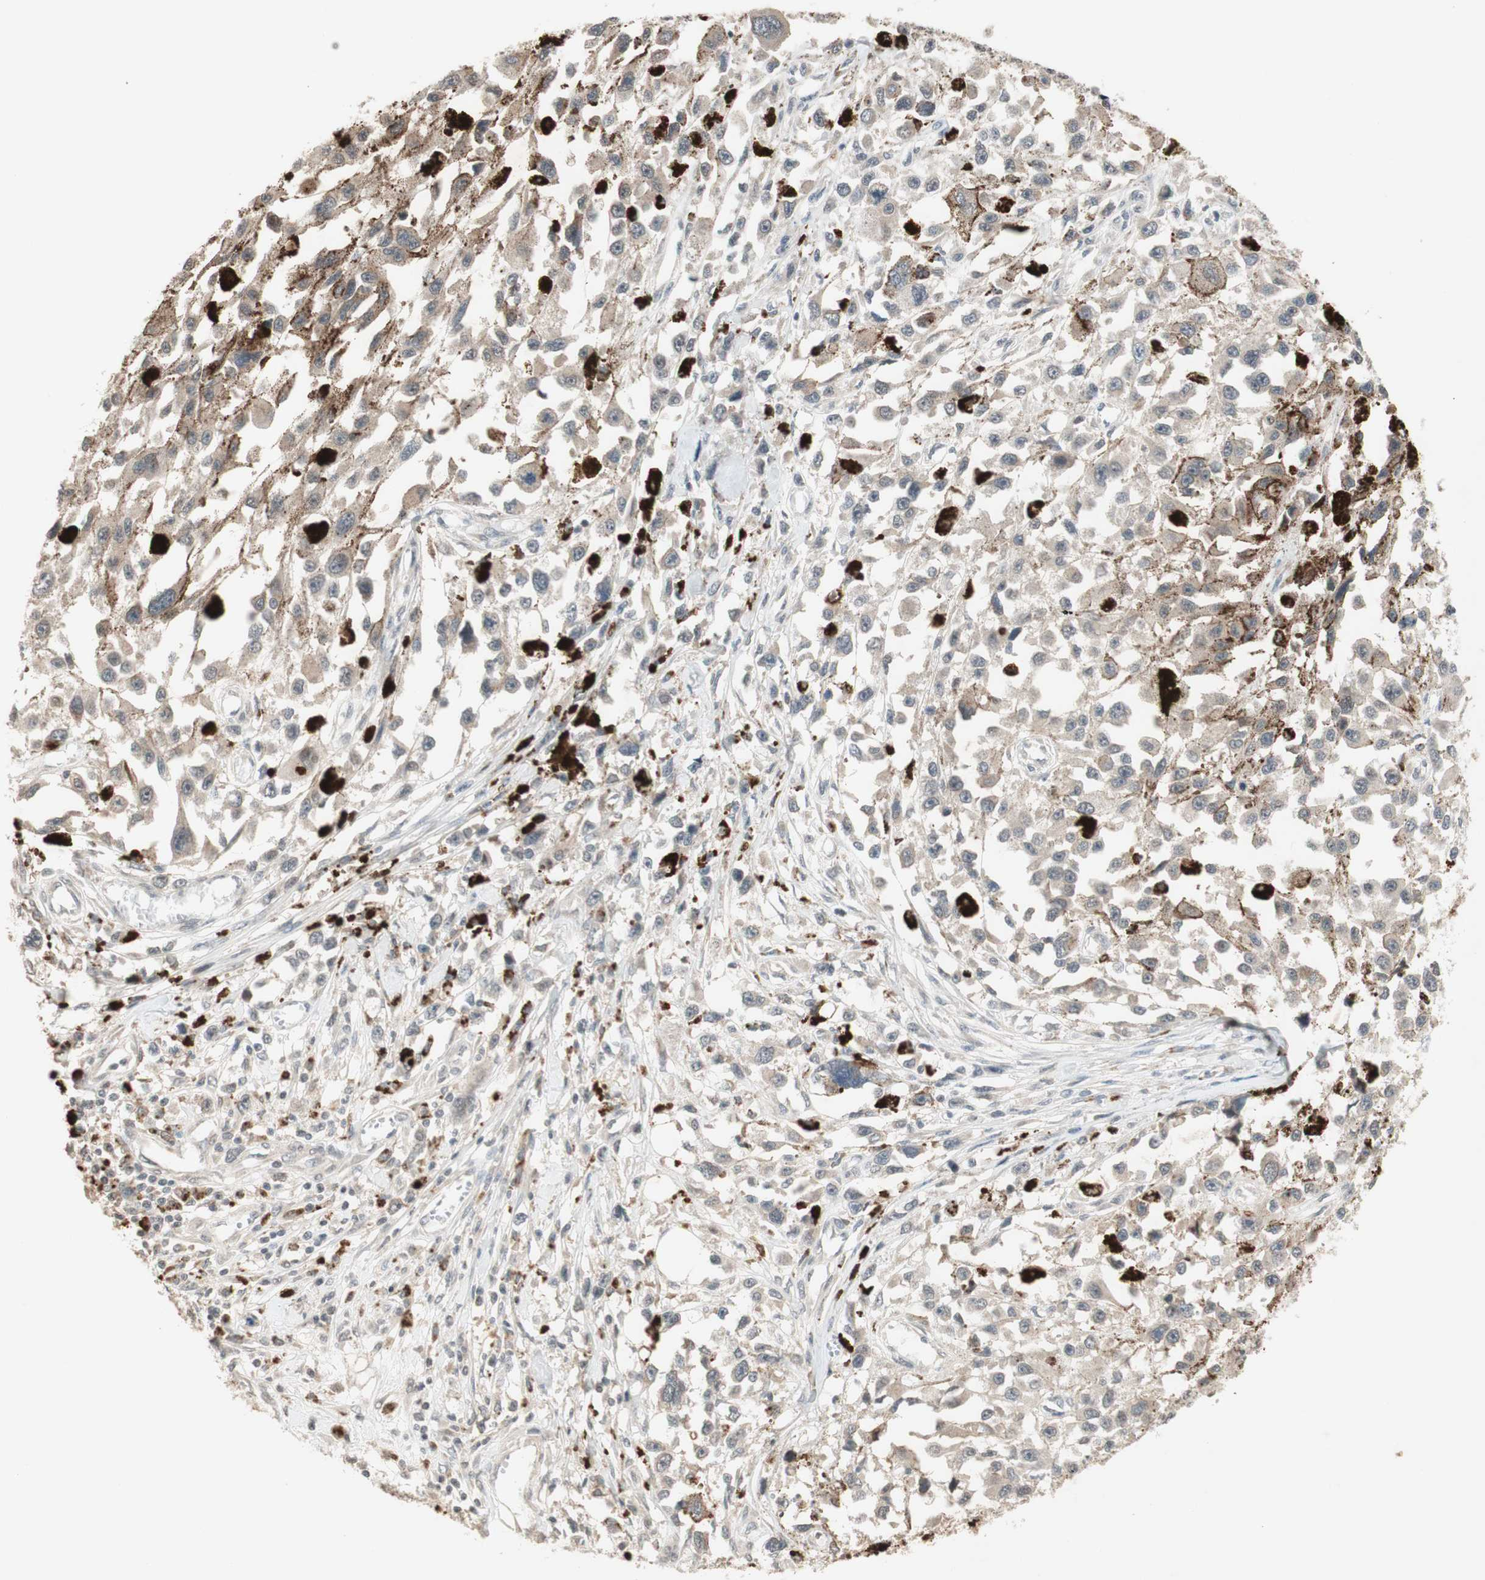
{"staining": {"intensity": "negative", "quantity": "none", "location": "none"}, "tissue": "melanoma", "cell_type": "Tumor cells", "image_type": "cancer", "snomed": [{"axis": "morphology", "description": "Malignant melanoma, Metastatic site"}, {"axis": "topography", "description": "Lymph node"}], "caption": "Immunohistochemistry (IHC) of melanoma shows no staining in tumor cells. Nuclei are stained in blue.", "gene": "GLI1", "patient": {"sex": "male", "age": 59}}